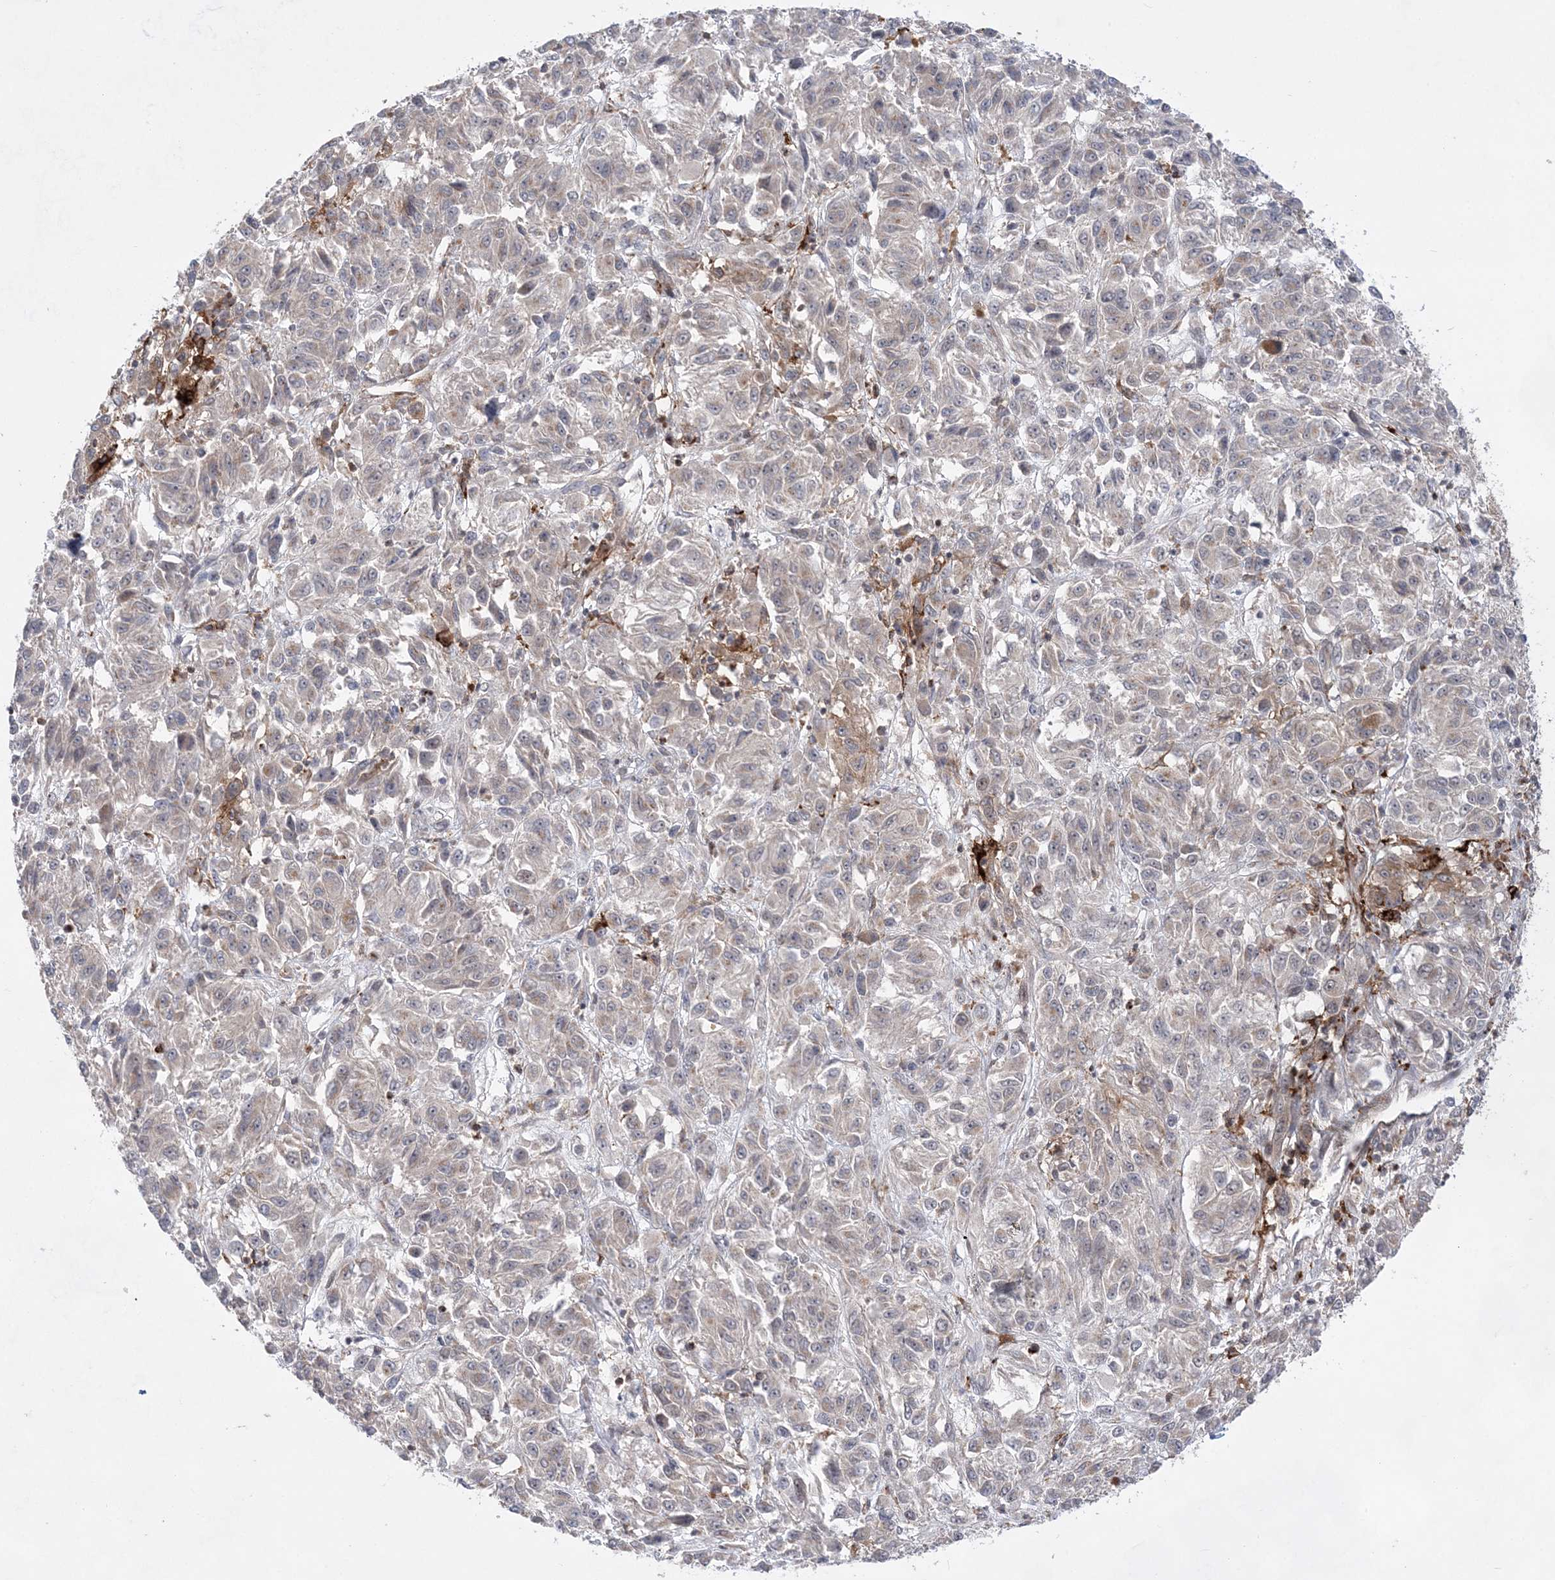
{"staining": {"intensity": "negative", "quantity": "none", "location": "none"}, "tissue": "melanoma", "cell_type": "Tumor cells", "image_type": "cancer", "snomed": [{"axis": "morphology", "description": "Malignant melanoma, Metastatic site"}, {"axis": "topography", "description": "Lung"}], "caption": "There is no significant positivity in tumor cells of melanoma. (IHC, brightfield microscopy, high magnification).", "gene": "ANAPC15", "patient": {"sex": "male", "age": 64}}